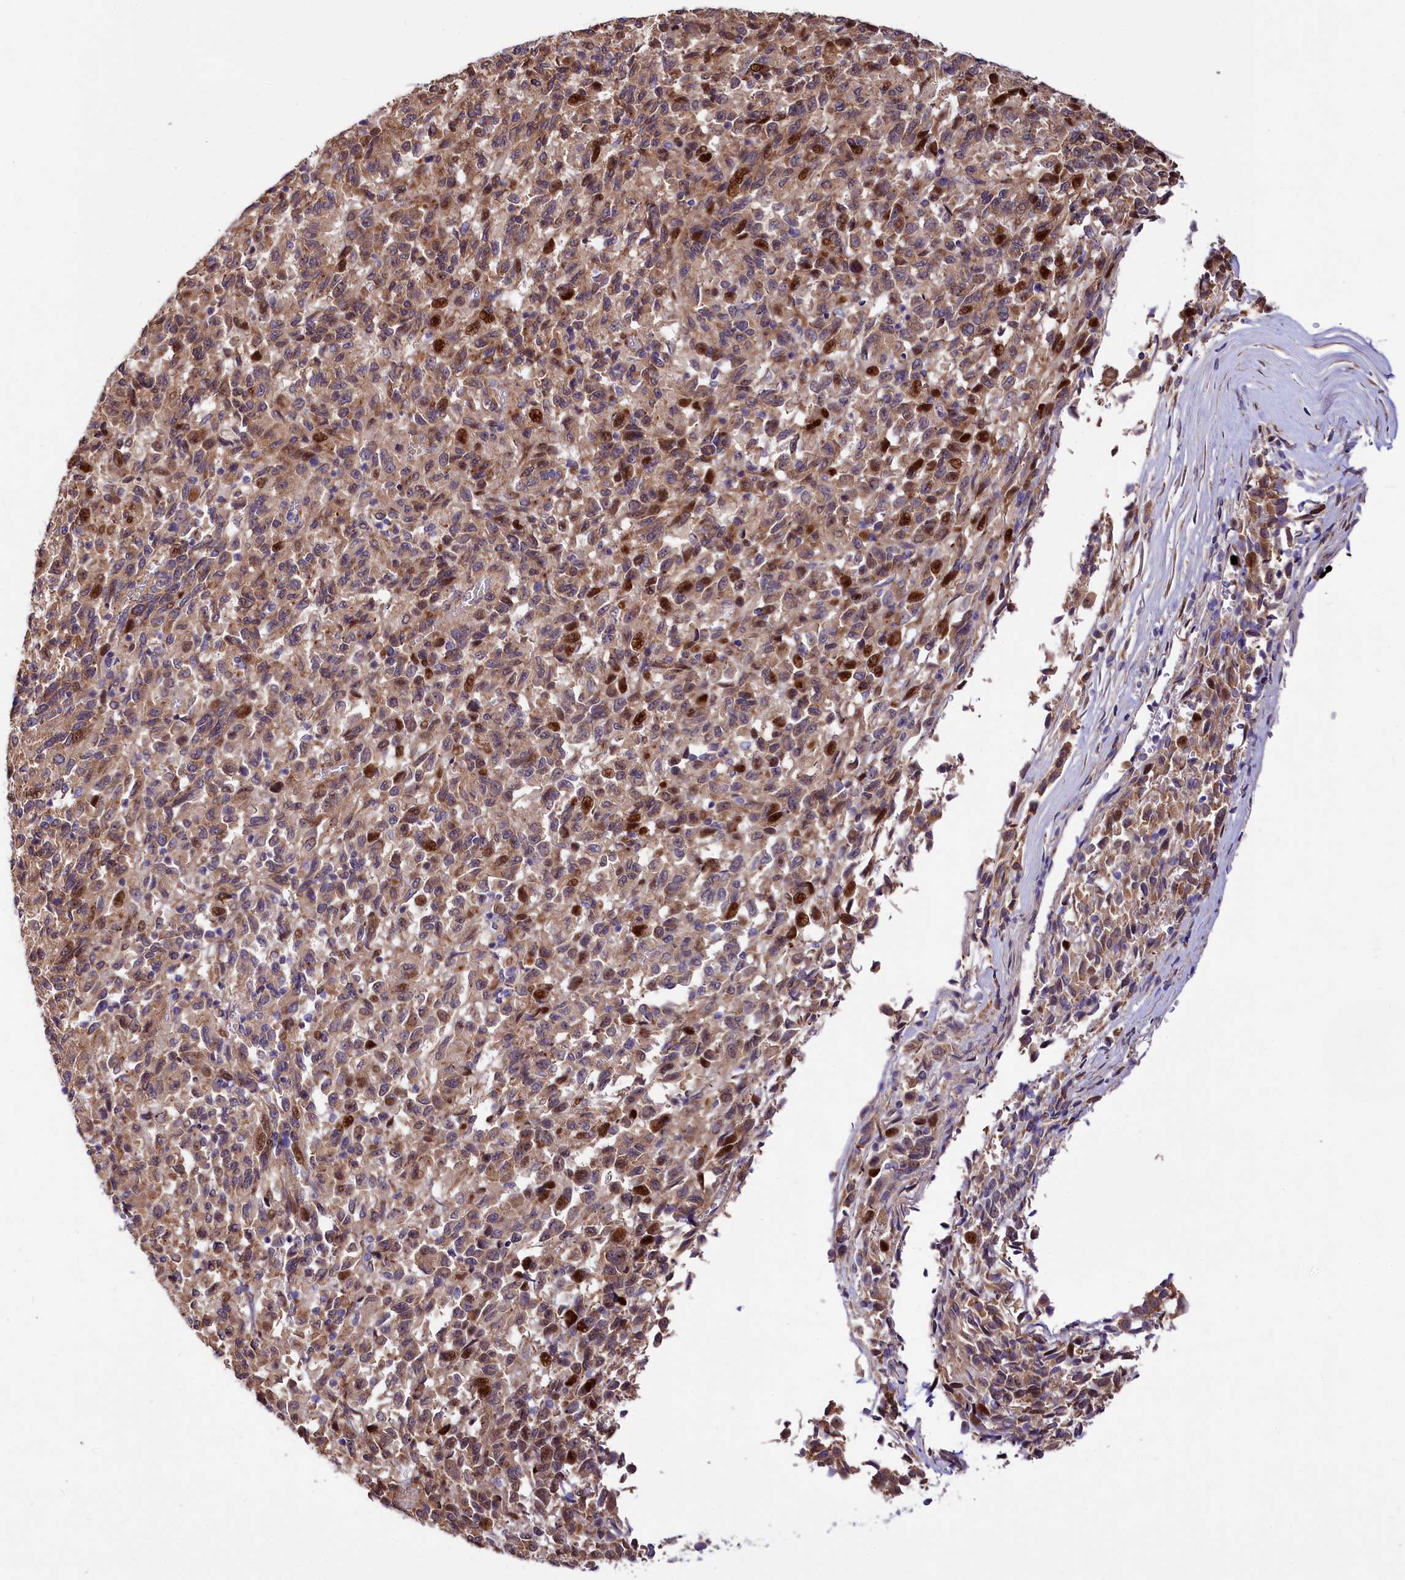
{"staining": {"intensity": "moderate", "quantity": ">75%", "location": "cytoplasmic/membranous,nuclear"}, "tissue": "melanoma", "cell_type": "Tumor cells", "image_type": "cancer", "snomed": [{"axis": "morphology", "description": "Malignant melanoma, Metastatic site"}, {"axis": "topography", "description": "Lung"}], "caption": "IHC (DAB (3,3'-diaminobenzidine)) staining of human malignant melanoma (metastatic site) displays moderate cytoplasmic/membranous and nuclear protein positivity in approximately >75% of tumor cells.", "gene": "PDZRN3", "patient": {"sex": "male", "age": 64}}